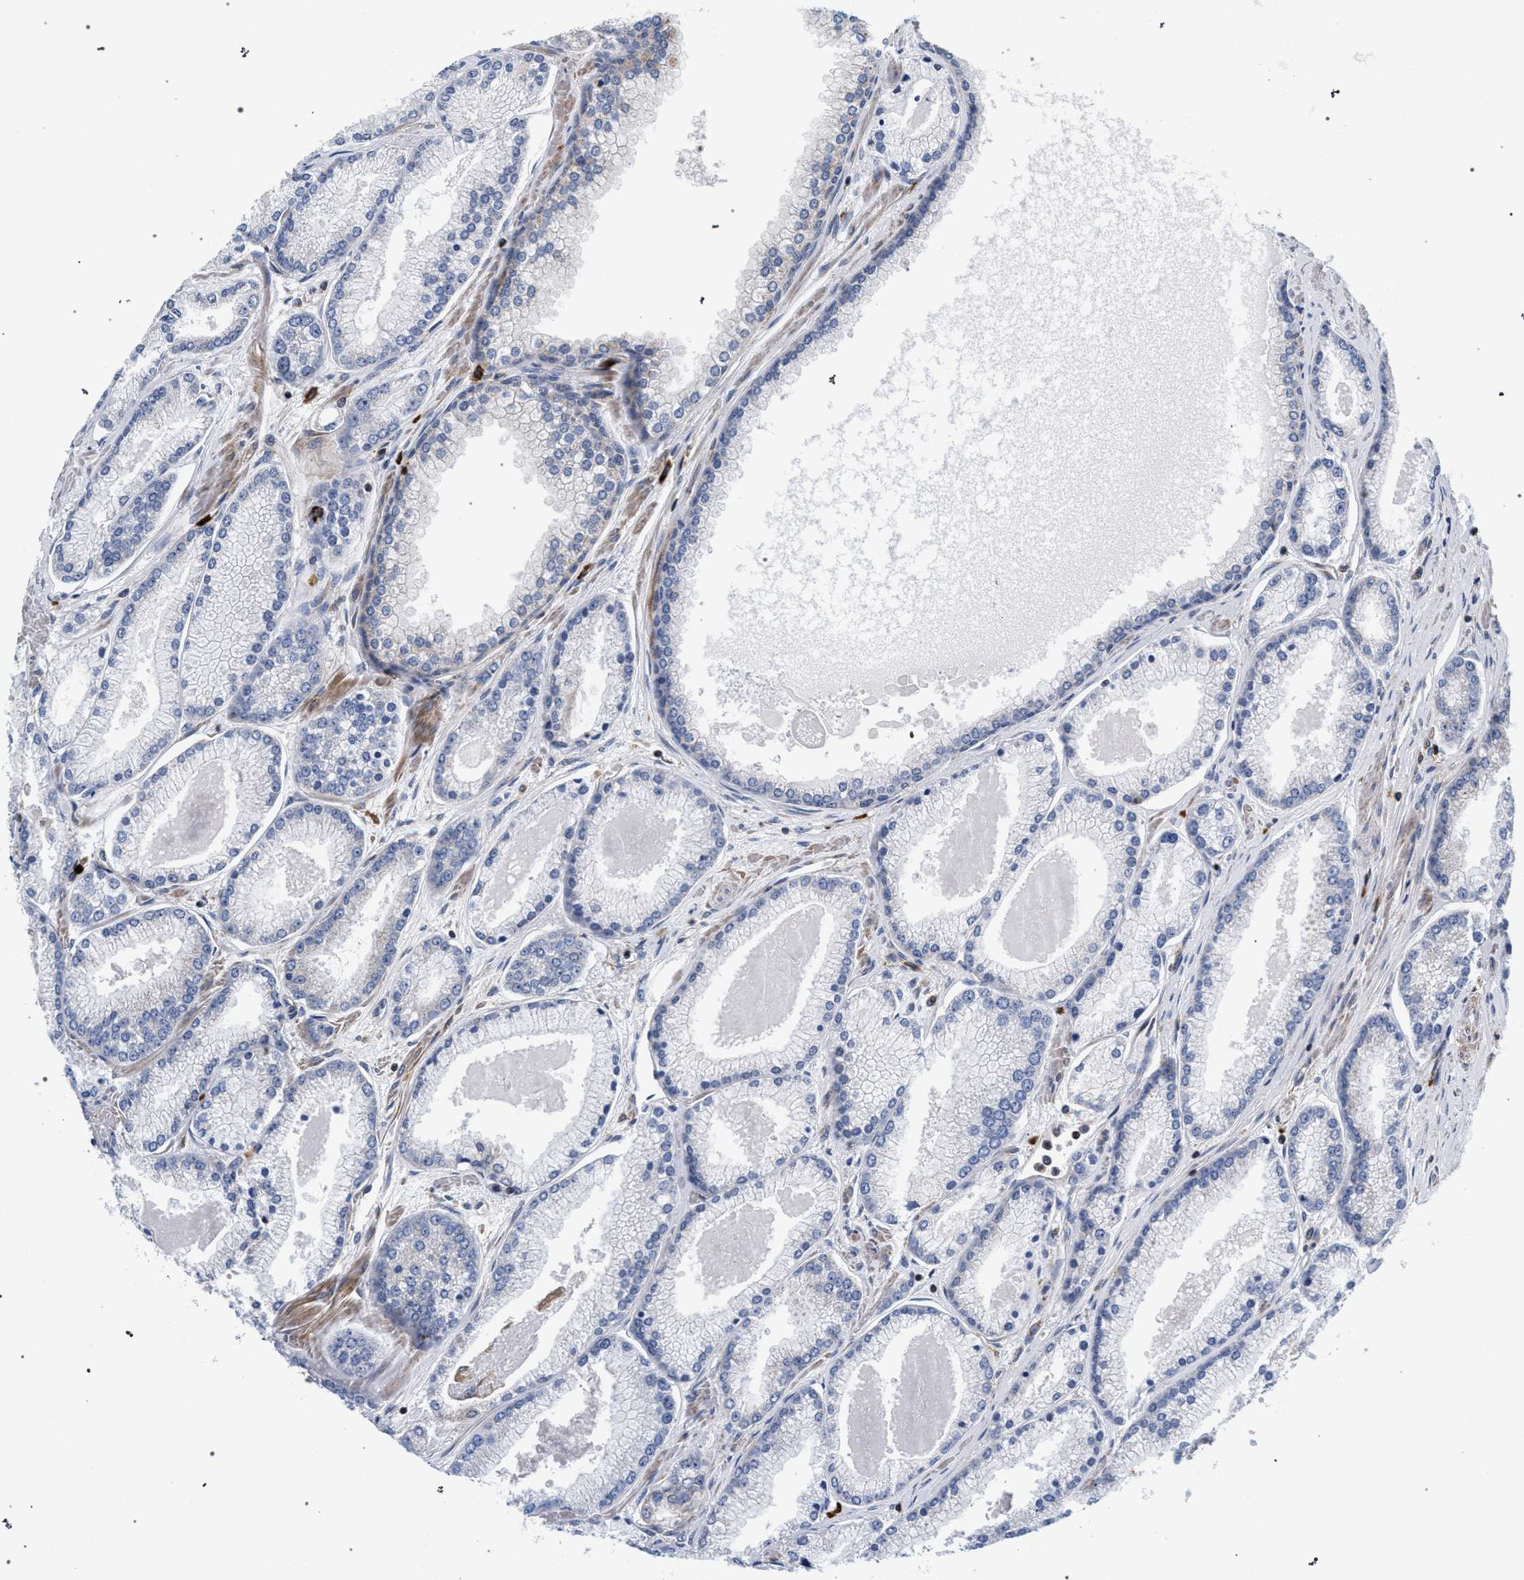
{"staining": {"intensity": "negative", "quantity": "none", "location": "none"}, "tissue": "prostate cancer", "cell_type": "Tumor cells", "image_type": "cancer", "snomed": [{"axis": "morphology", "description": "Adenocarcinoma, High grade"}, {"axis": "topography", "description": "Prostate"}], "caption": "Protein analysis of prostate cancer (adenocarcinoma (high-grade)) shows no significant expression in tumor cells.", "gene": "LASP1", "patient": {"sex": "male", "age": 61}}